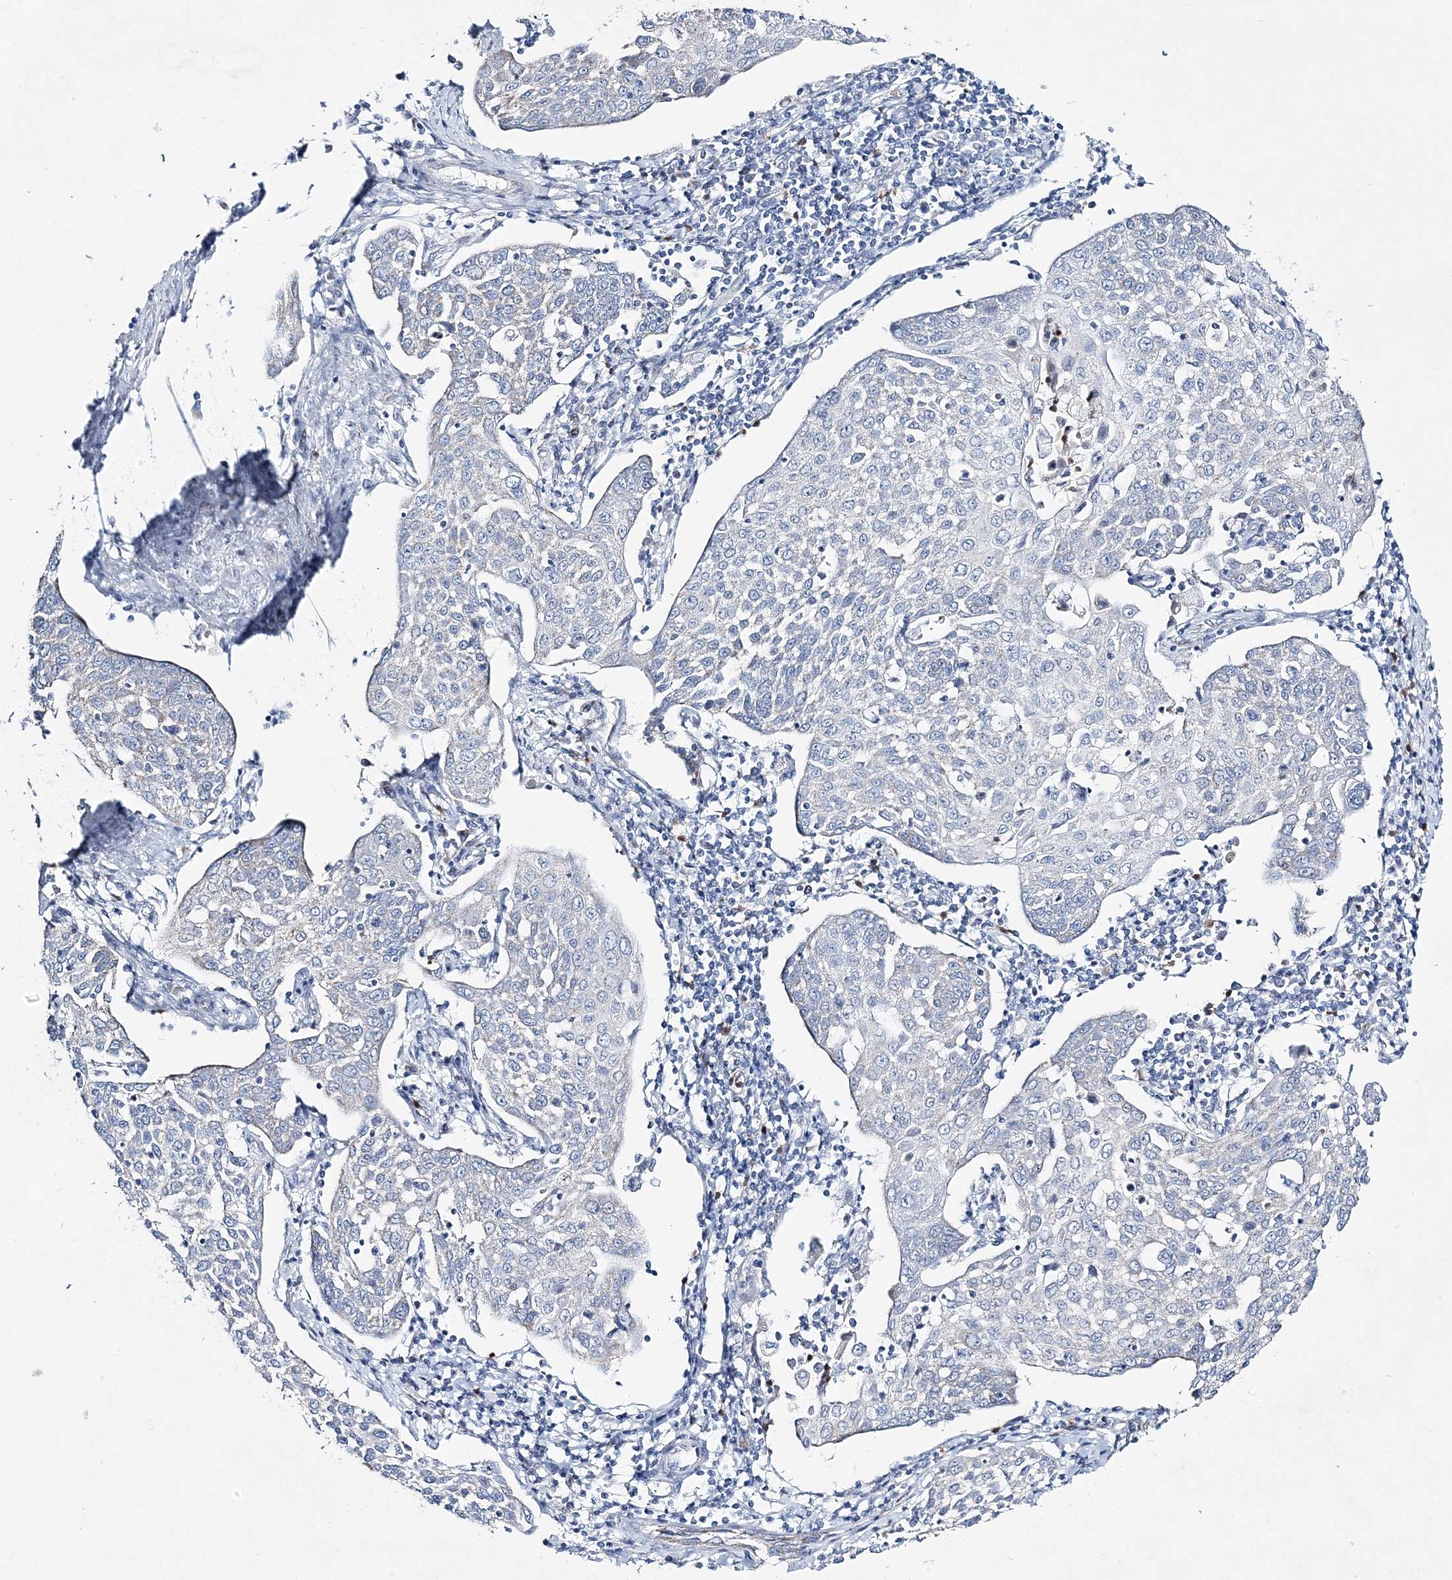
{"staining": {"intensity": "negative", "quantity": "none", "location": "none"}, "tissue": "cervical cancer", "cell_type": "Tumor cells", "image_type": "cancer", "snomed": [{"axis": "morphology", "description": "Squamous cell carcinoma, NOS"}, {"axis": "topography", "description": "Cervix"}], "caption": "Immunohistochemical staining of cervical cancer exhibits no significant positivity in tumor cells.", "gene": "HIBCH", "patient": {"sex": "female", "age": 34}}